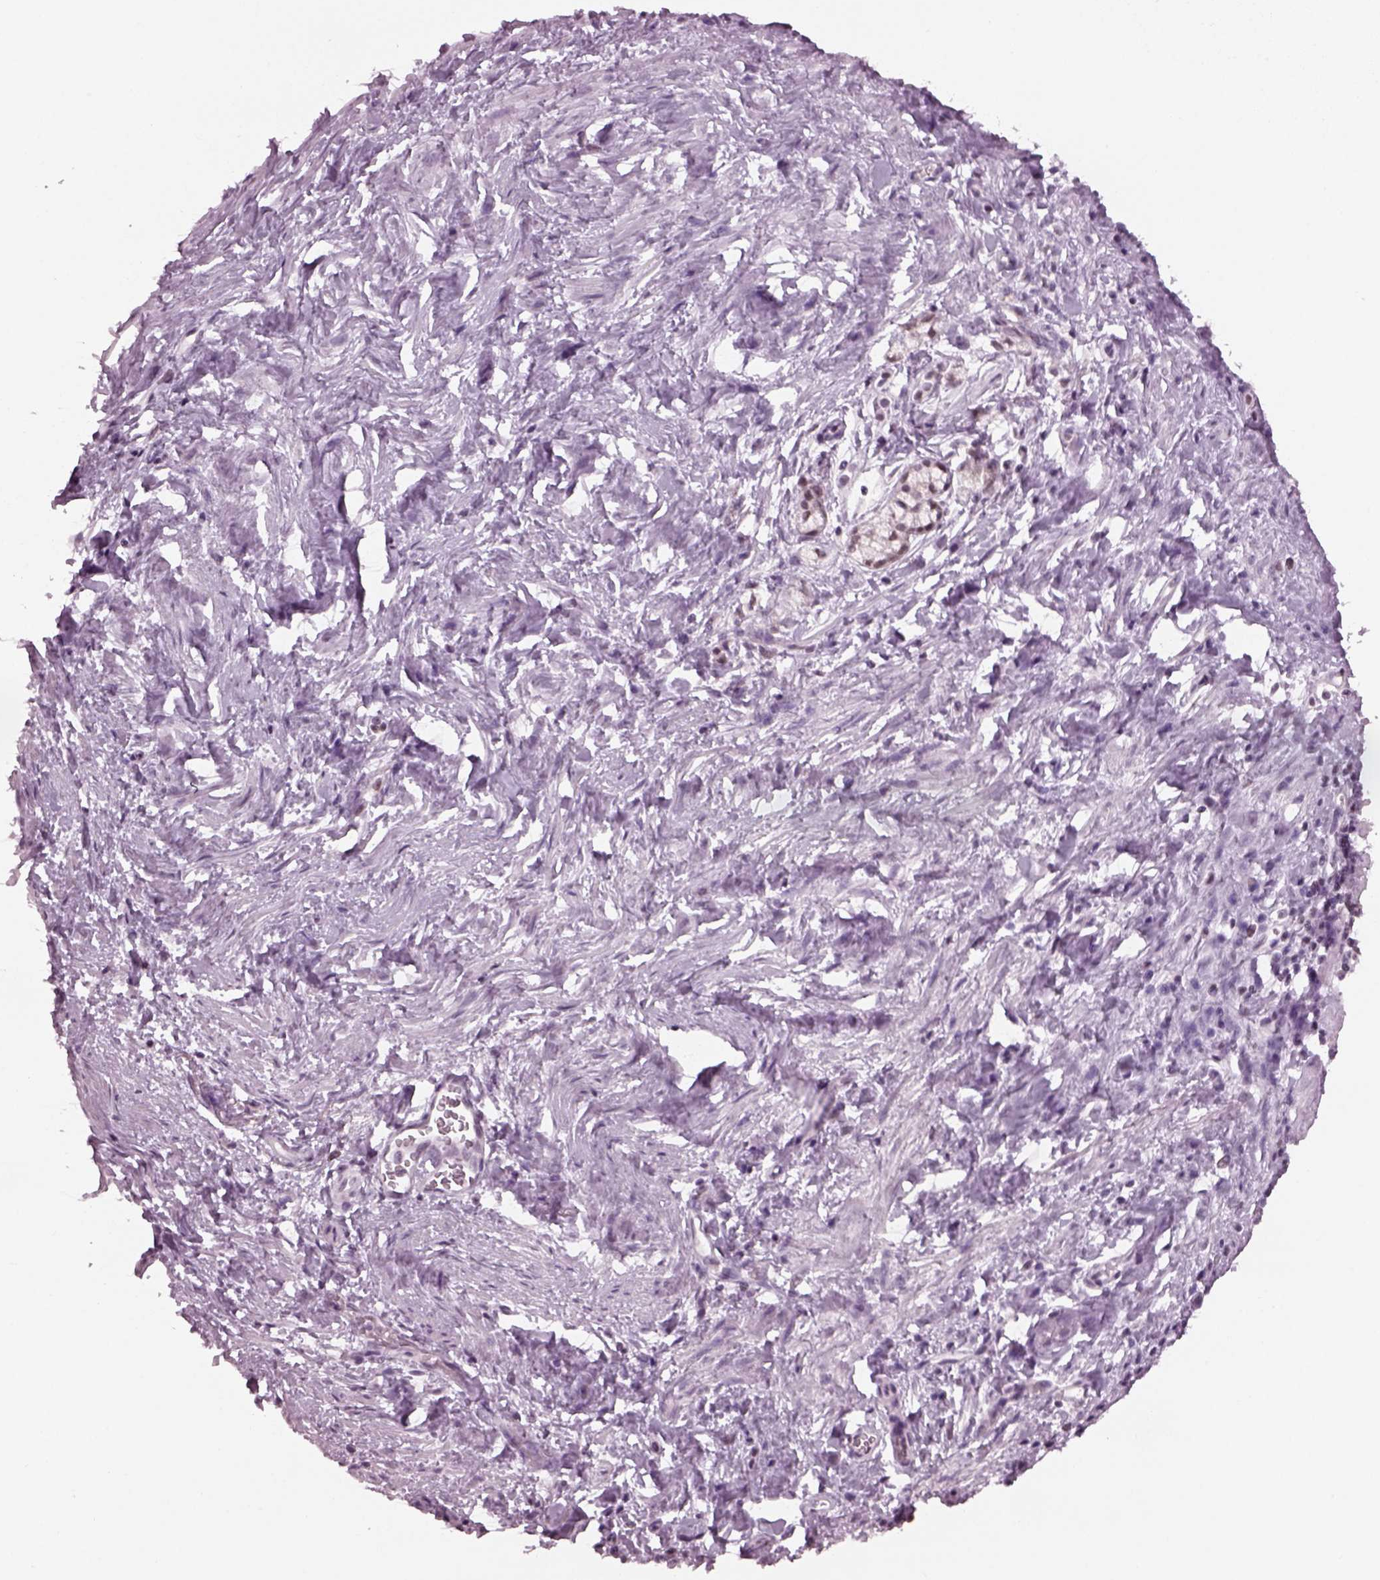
{"staining": {"intensity": "negative", "quantity": "none", "location": "none"}, "tissue": "stomach cancer", "cell_type": "Tumor cells", "image_type": "cancer", "snomed": [{"axis": "morphology", "description": "Adenocarcinoma, NOS"}, {"axis": "topography", "description": "Stomach"}], "caption": "IHC of human stomach cancer (adenocarcinoma) demonstrates no staining in tumor cells. The staining was performed using DAB (3,3'-diaminobenzidine) to visualize the protein expression in brown, while the nuclei were stained in blue with hematoxylin (Magnification: 20x).", "gene": "RUVBL2", "patient": {"sex": "male", "age": 58}}